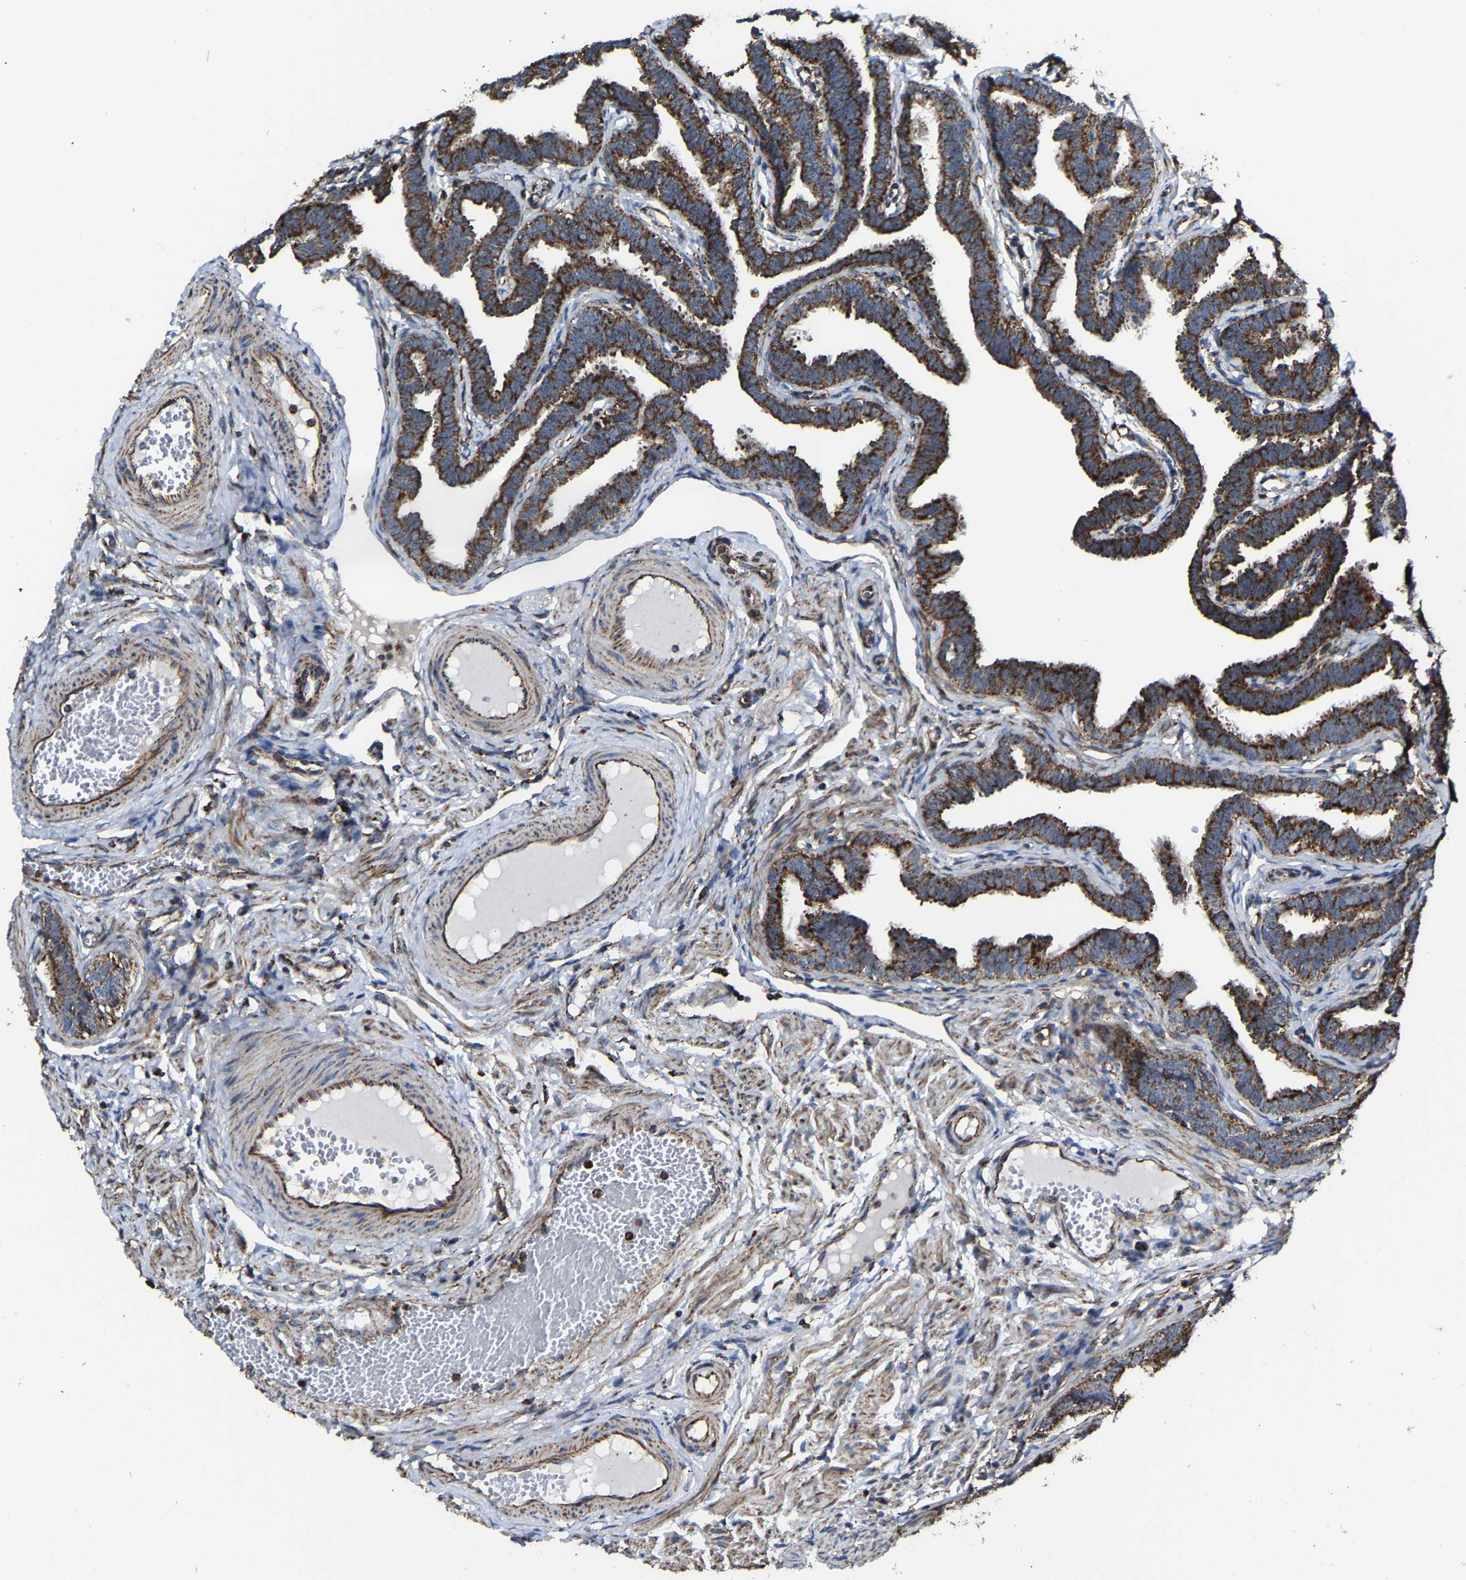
{"staining": {"intensity": "strong", "quantity": ">75%", "location": "cytoplasmic/membranous"}, "tissue": "fallopian tube", "cell_type": "Glandular cells", "image_type": "normal", "snomed": [{"axis": "morphology", "description": "Normal tissue, NOS"}, {"axis": "topography", "description": "Fallopian tube"}, {"axis": "topography", "description": "Ovary"}], "caption": "Protein staining of benign fallopian tube shows strong cytoplasmic/membranous staining in approximately >75% of glandular cells.", "gene": "NDUFV3", "patient": {"sex": "female", "age": 23}}